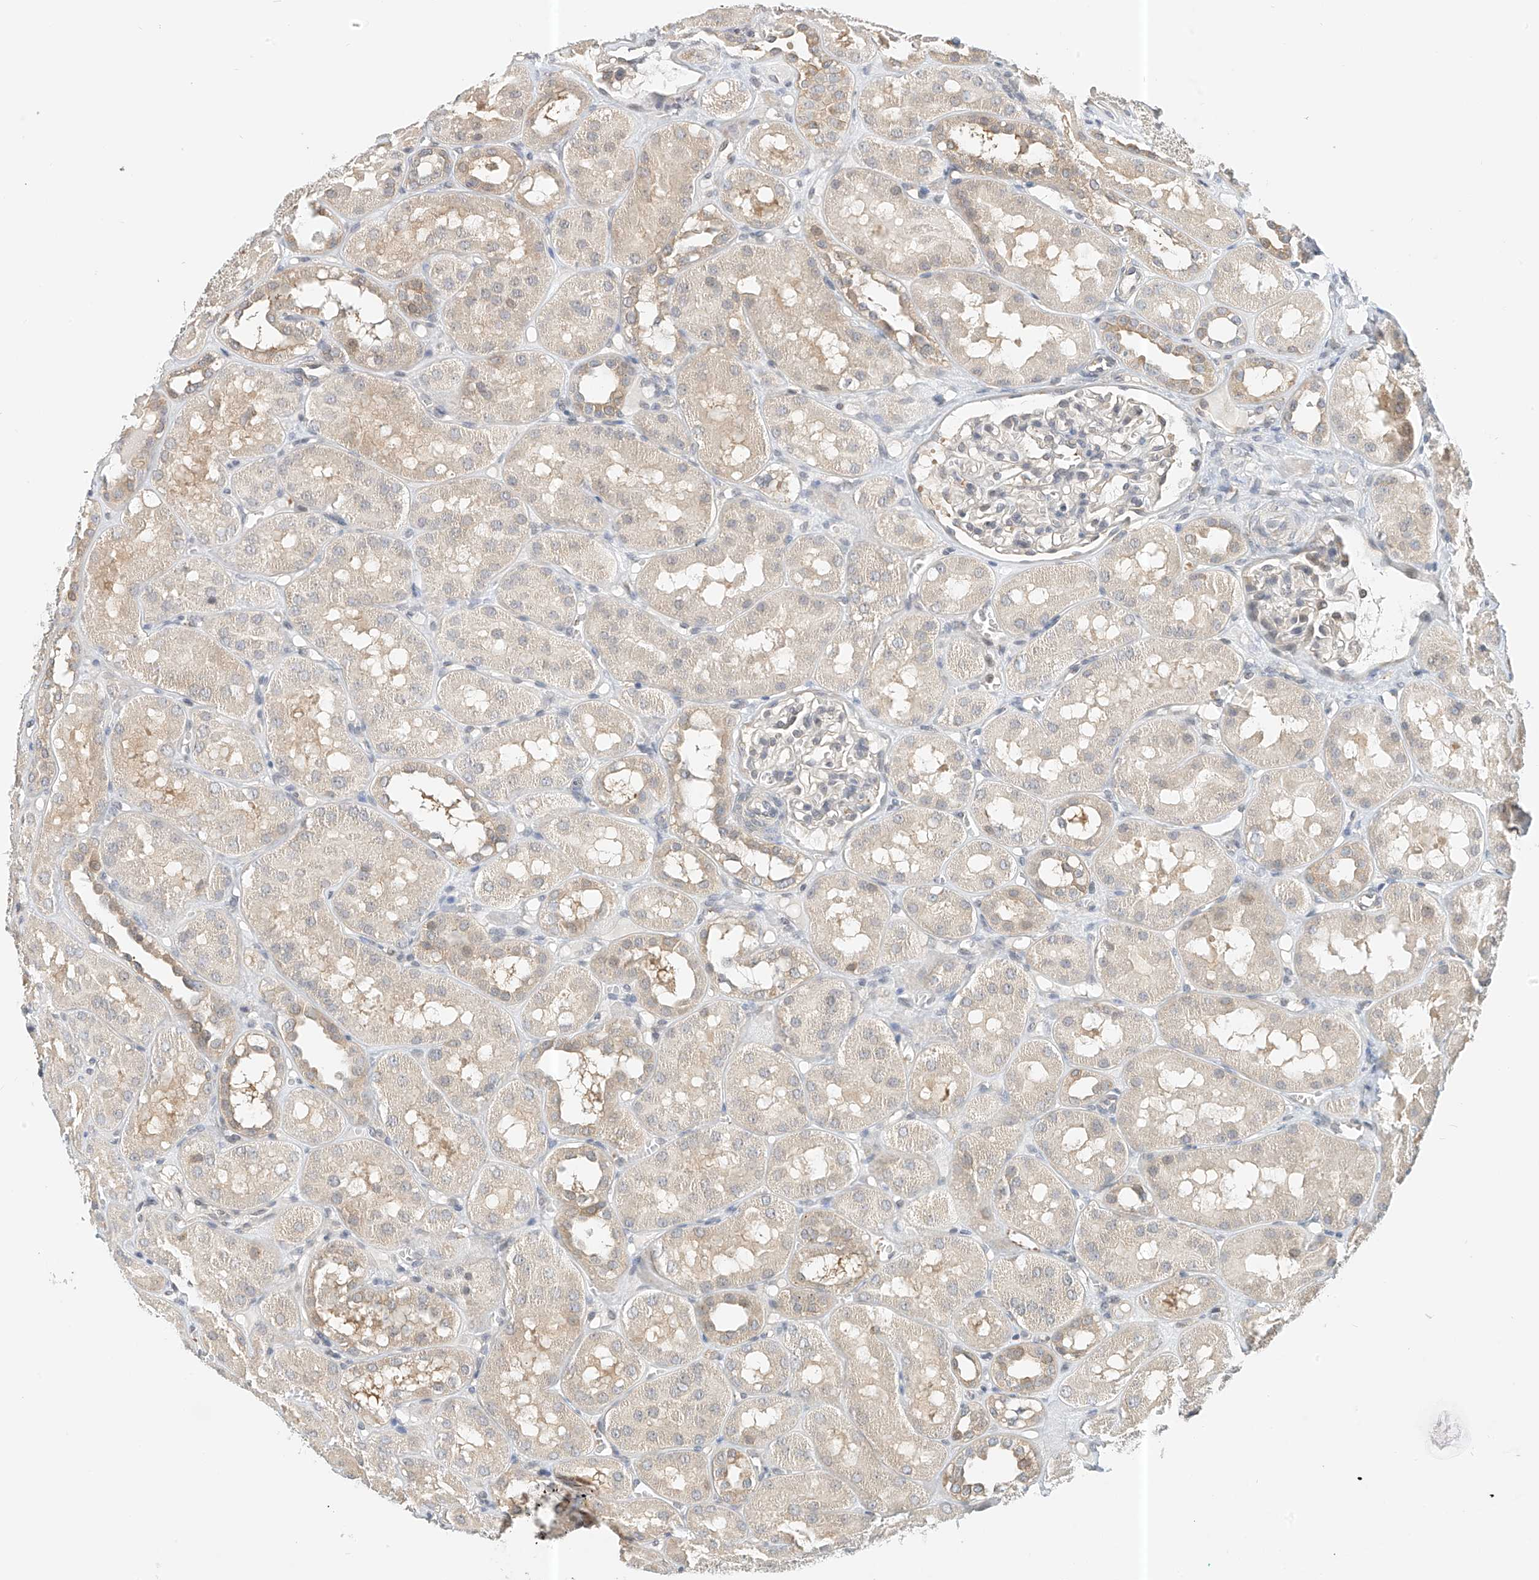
{"staining": {"intensity": "negative", "quantity": "none", "location": "none"}, "tissue": "kidney", "cell_type": "Cells in glomeruli", "image_type": "normal", "snomed": [{"axis": "morphology", "description": "Normal tissue, NOS"}, {"axis": "topography", "description": "Kidney"}], "caption": "This is an immunohistochemistry (IHC) photomicrograph of normal human kidney. There is no staining in cells in glomeruli.", "gene": "PPA2", "patient": {"sex": "male", "age": 16}}